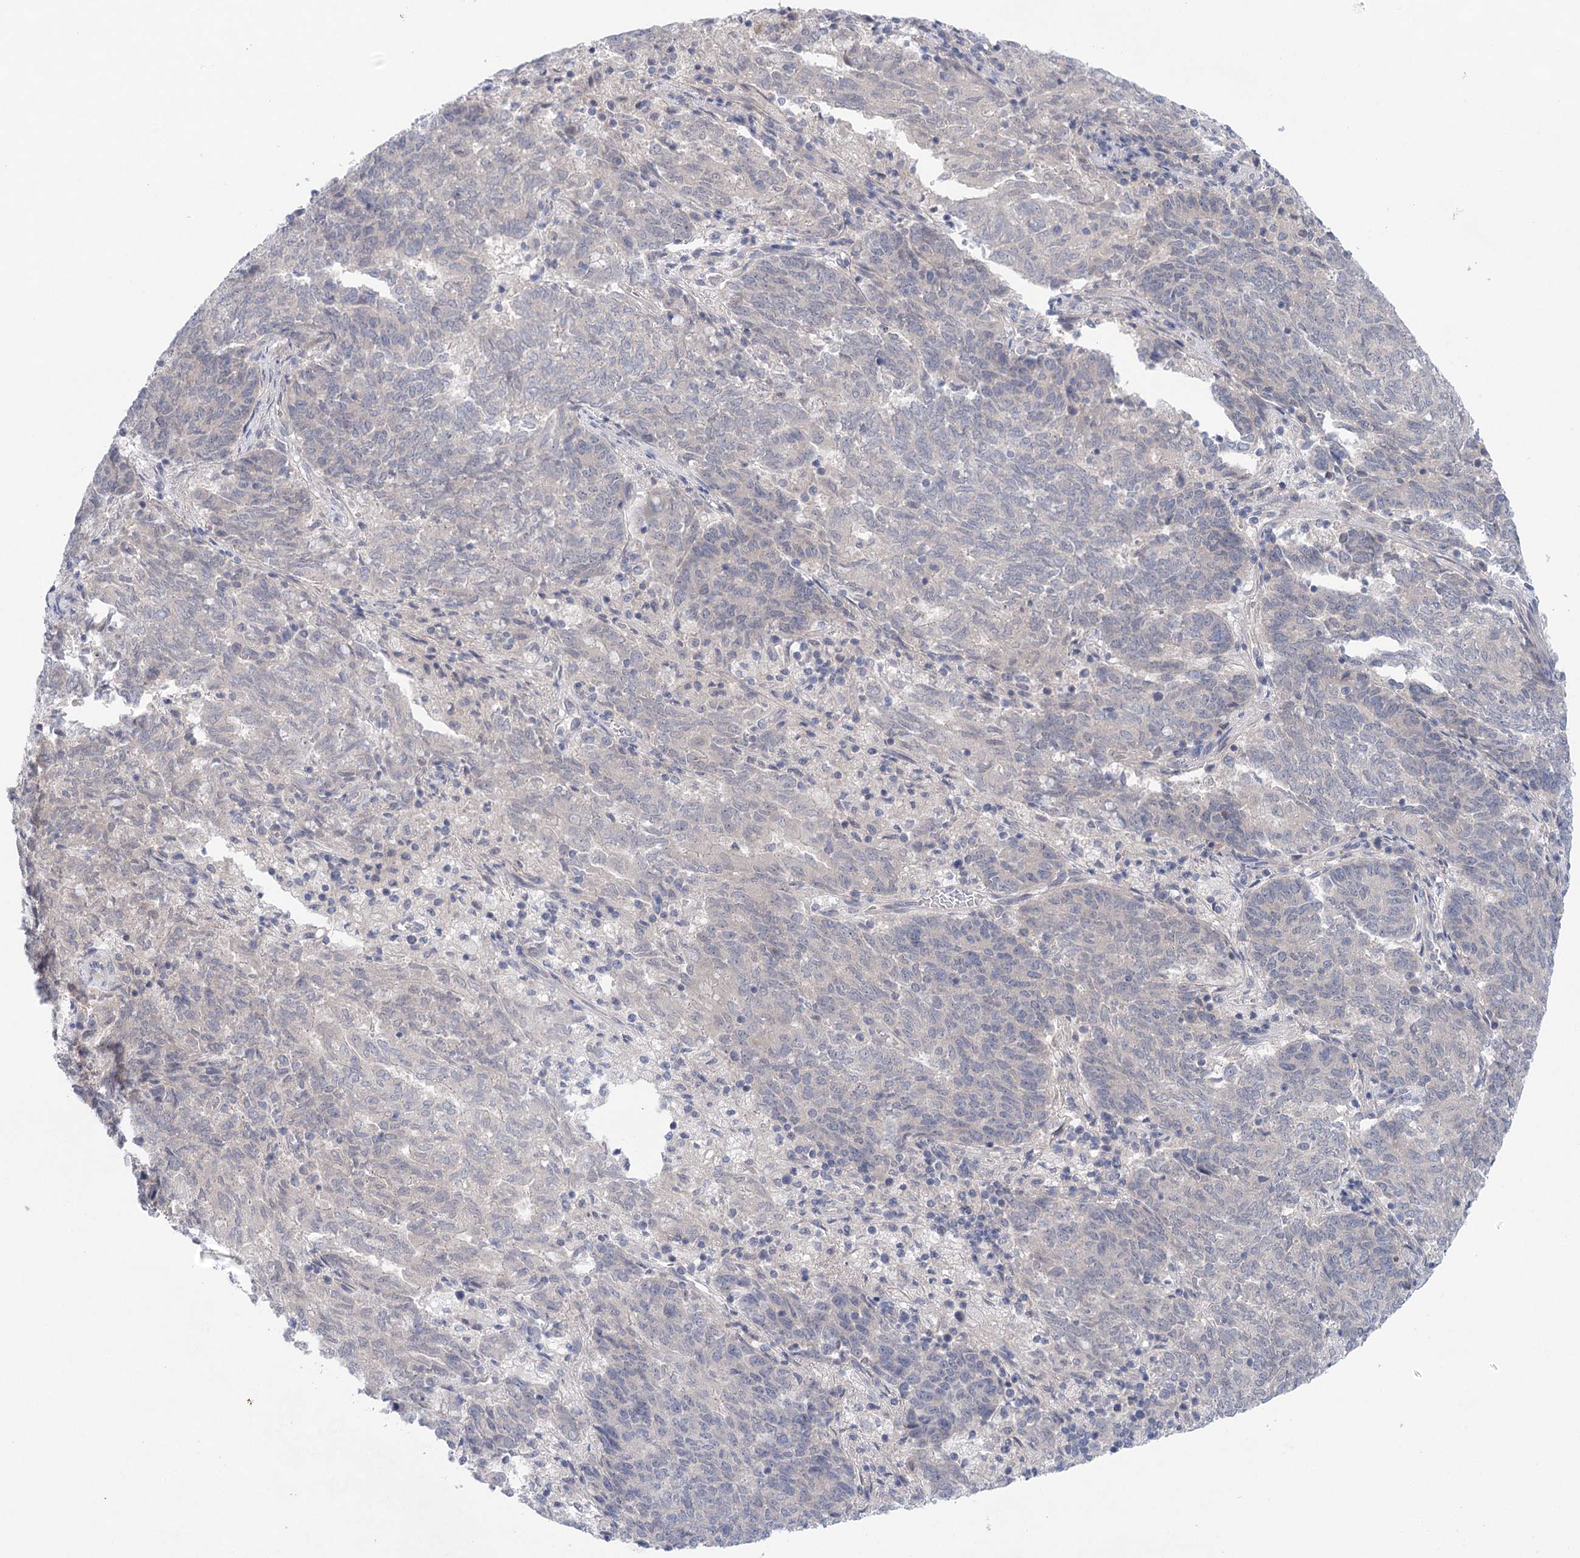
{"staining": {"intensity": "negative", "quantity": "none", "location": "none"}, "tissue": "endometrial cancer", "cell_type": "Tumor cells", "image_type": "cancer", "snomed": [{"axis": "morphology", "description": "Adenocarcinoma, NOS"}, {"axis": "topography", "description": "Endometrium"}], "caption": "IHC of human endometrial adenocarcinoma shows no positivity in tumor cells. Nuclei are stained in blue.", "gene": "LALBA", "patient": {"sex": "female", "age": 80}}